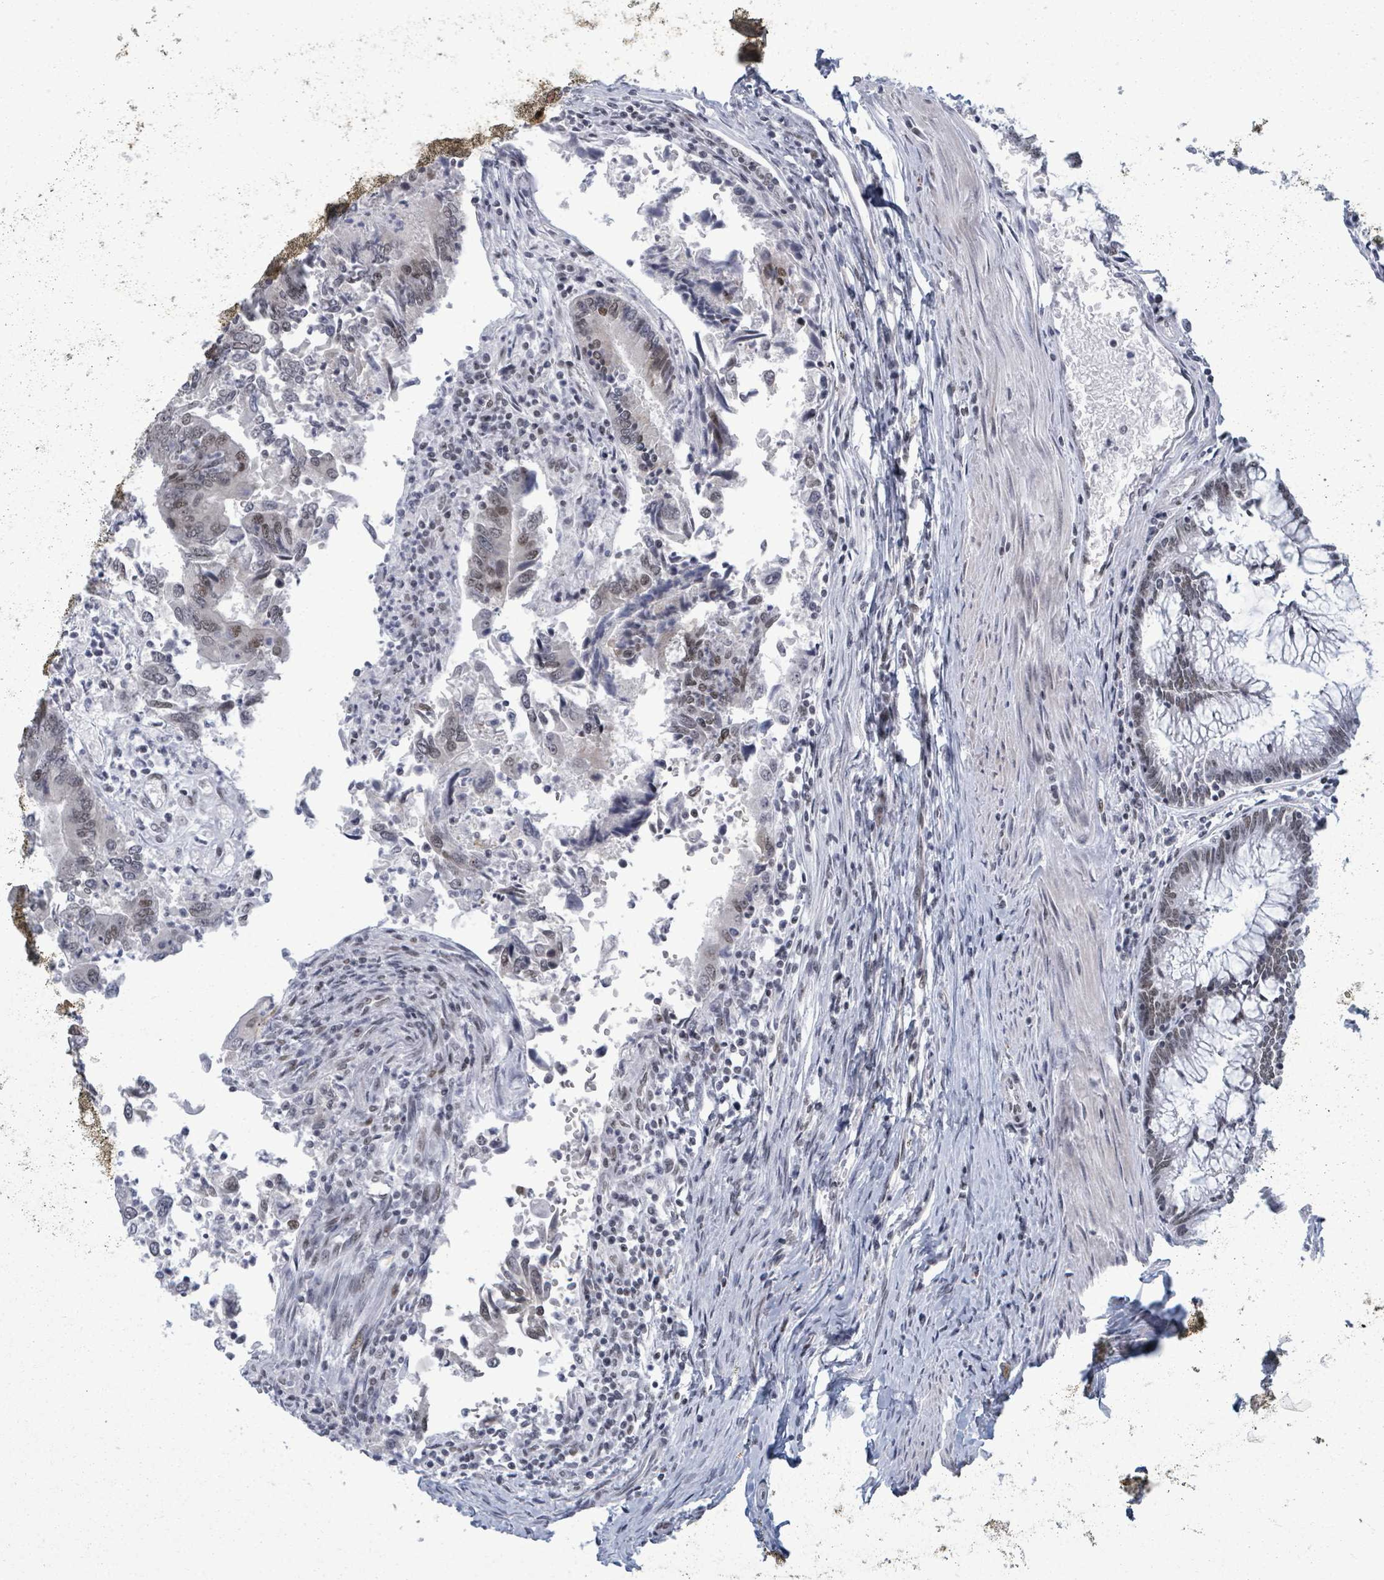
{"staining": {"intensity": "strong", "quantity": "25%-75%", "location": "nuclear"}, "tissue": "colorectal cancer", "cell_type": "Tumor cells", "image_type": "cancer", "snomed": [{"axis": "morphology", "description": "Adenocarcinoma, NOS"}, {"axis": "topography", "description": "Colon"}], "caption": "Immunohistochemical staining of colorectal adenocarcinoma shows high levels of strong nuclear protein positivity in about 25%-75% of tumor cells. The staining was performed using DAB (3,3'-diaminobenzidine), with brown indicating positive protein expression. Nuclei are stained blue with hematoxylin.", "gene": "ERCC5", "patient": {"sex": "female", "age": 67}}